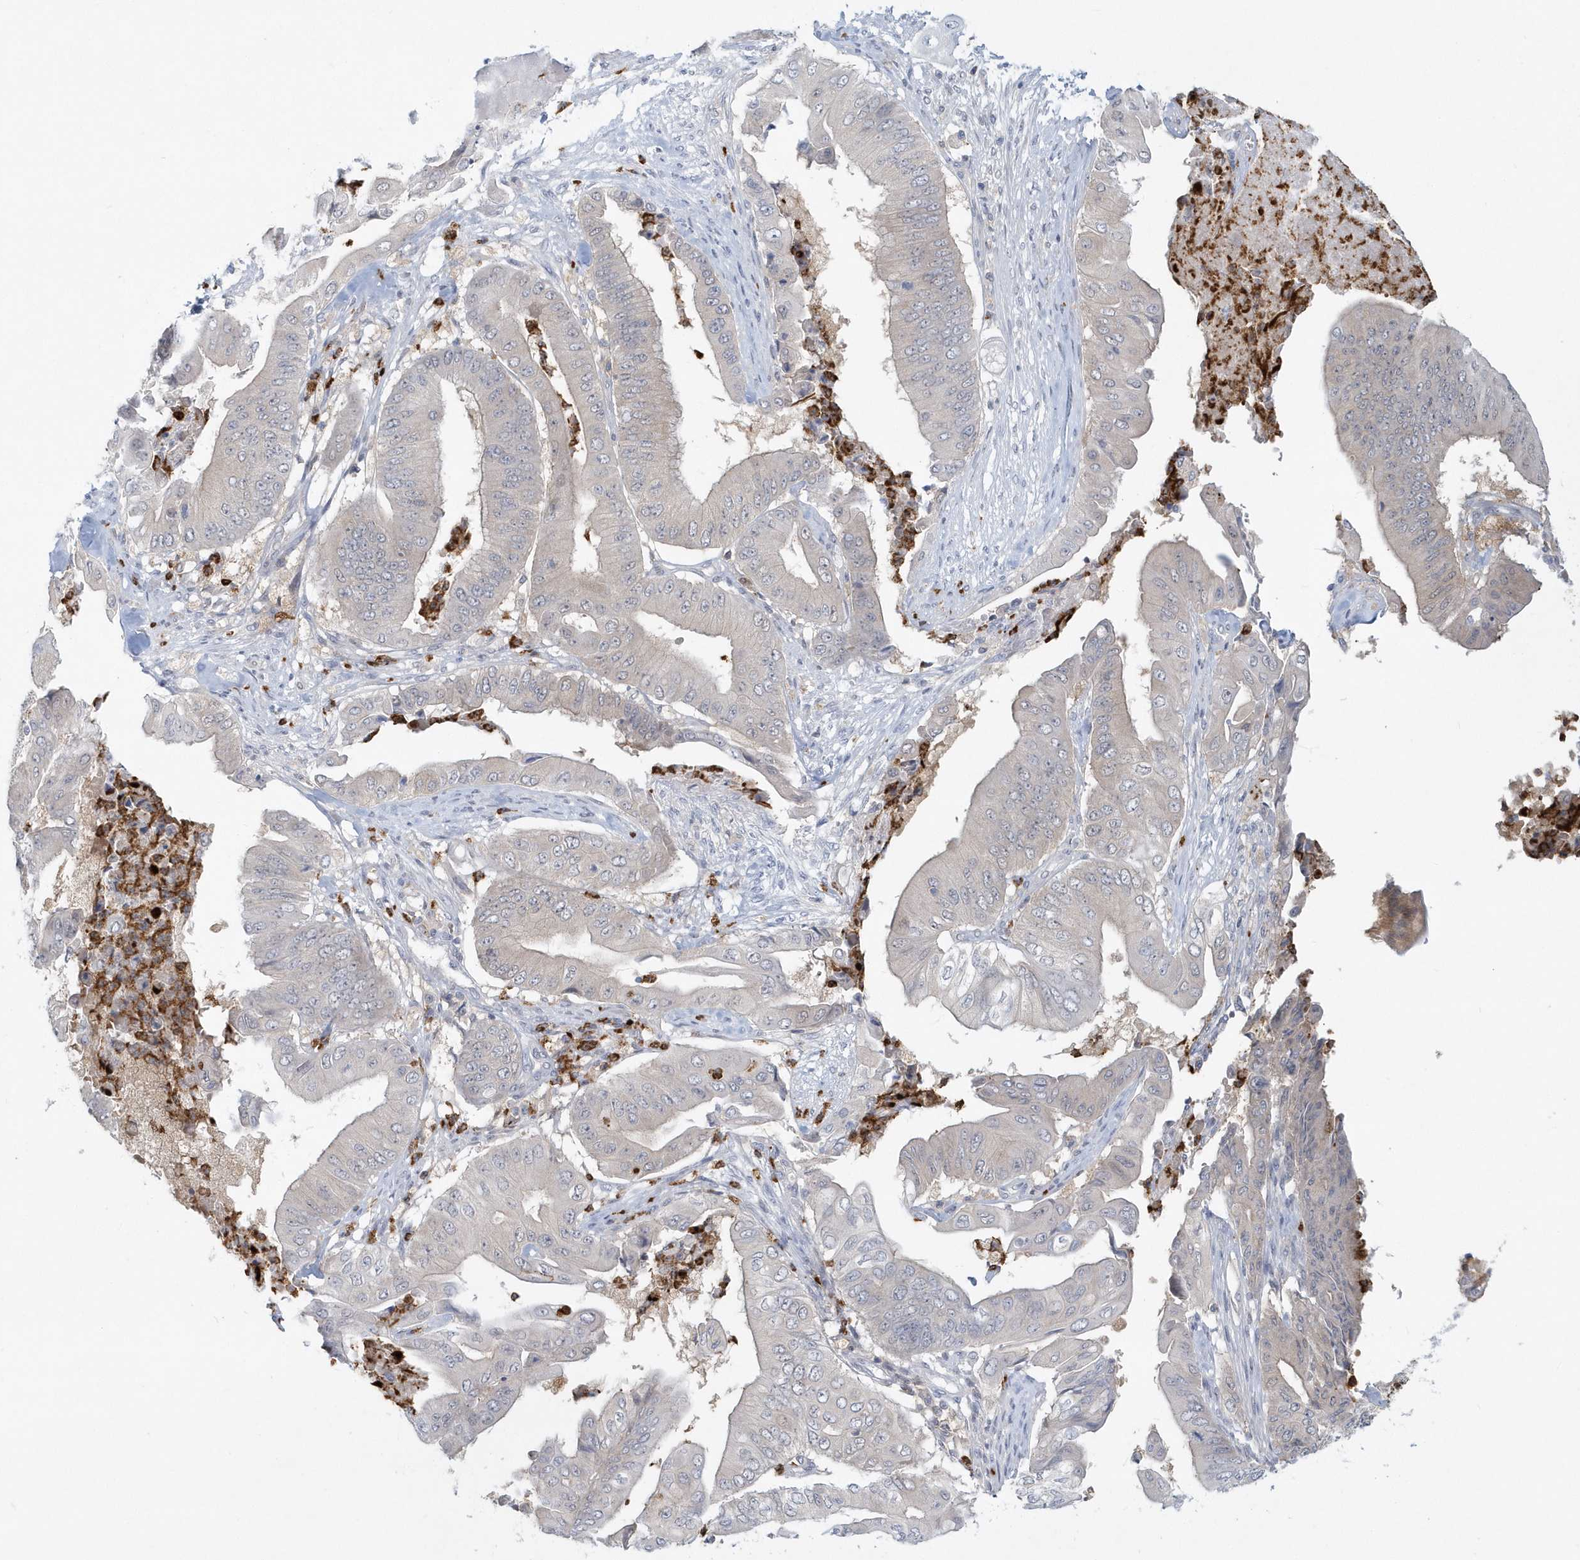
{"staining": {"intensity": "negative", "quantity": "none", "location": "none"}, "tissue": "pancreatic cancer", "cell_type": "Tumor cells", "image_type": "cancer", "snomed": [{"axis": "morphology", "description": "Adenocarcinoma, NOS"}, {"axis": "topography", "description": "Pancreas"}], "caption": "Immunohistochemical staining of human adenocarcinoma (pancreatic) displays no significant expression in tumor cells.", "gene": "RNF7", "patient": {"sex": "female", "age": 77}}